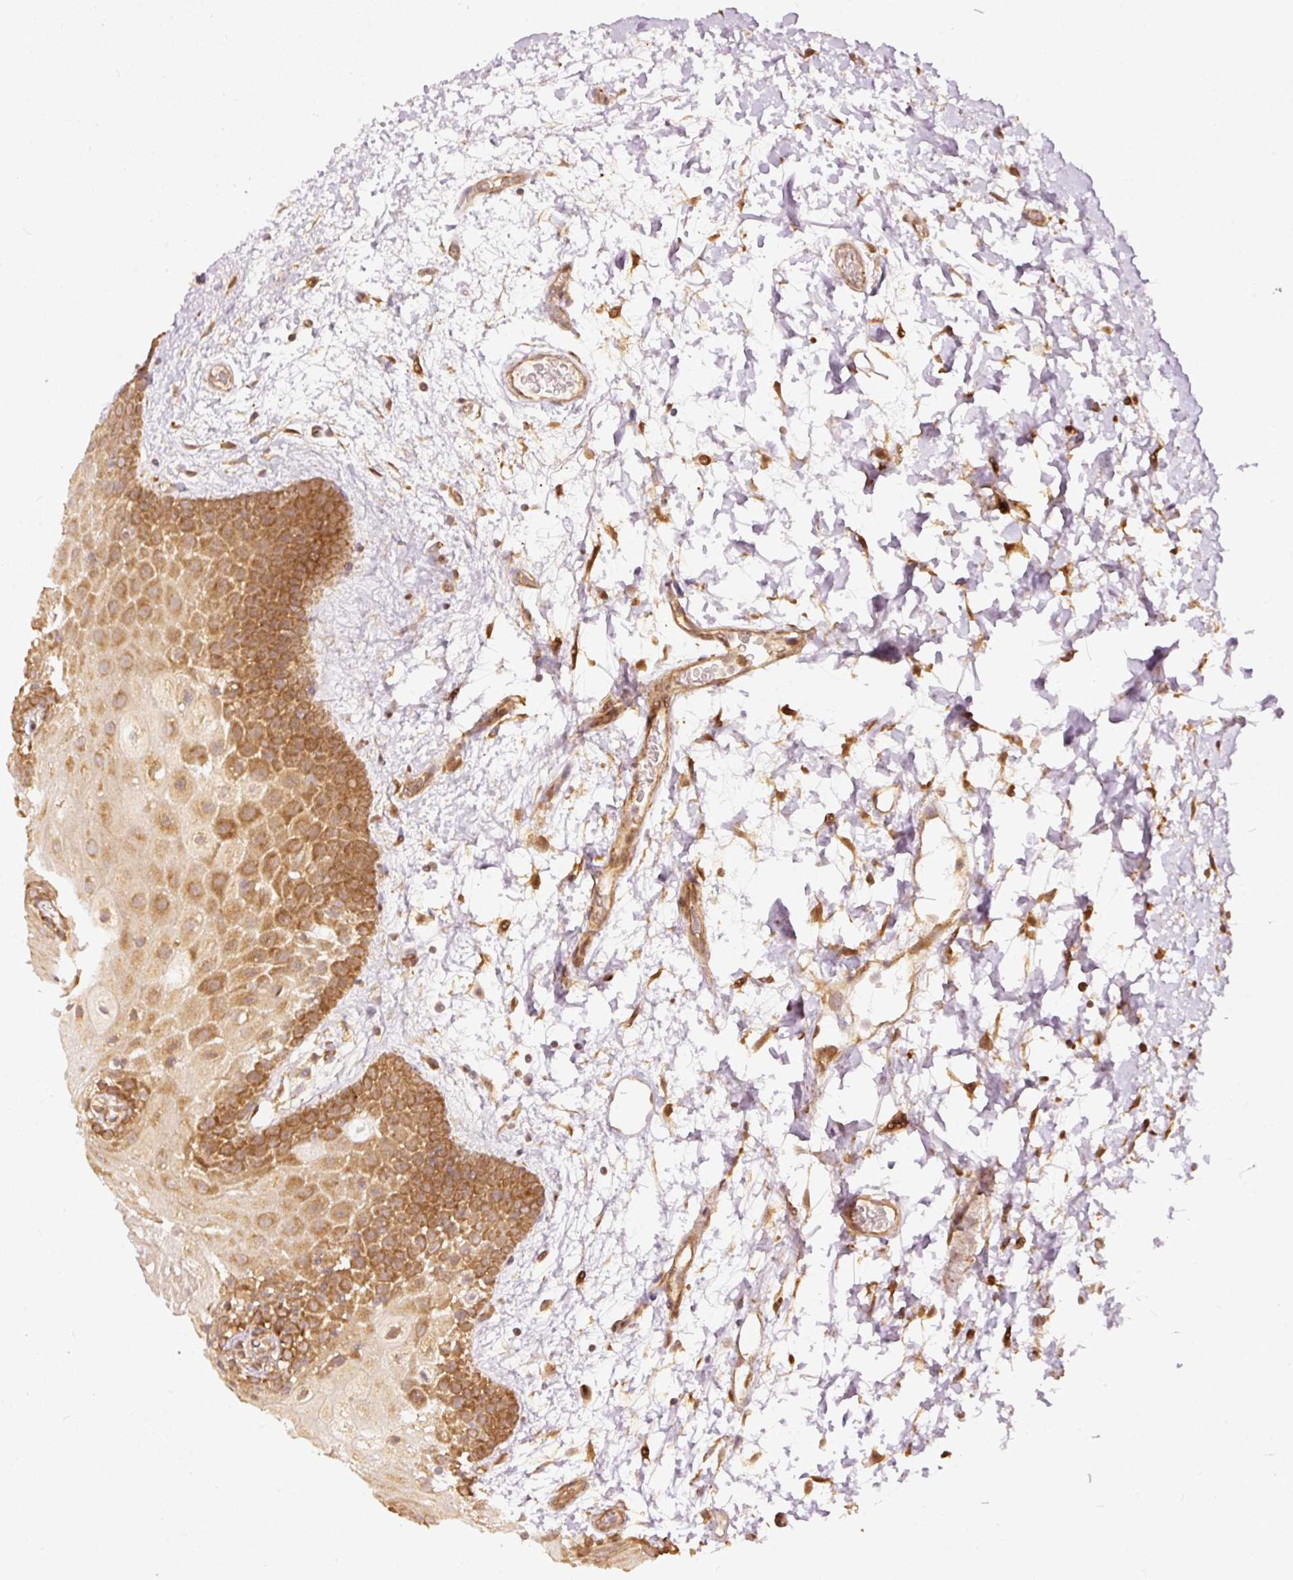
{"staining": {"intensity": "strong", "quantity": ">75%", "location": "cytoplasmic/membranous"}, "tissue": "oral mucosa", "cell_type": "Squamous epithelial cells", "image_type": "normal", "snomed": [{"axis": "morphology", "description": "Normal tissue, NOS"}, {"axis": "morphology", "description": "Squamous cell carcinoma, NOS"}, {"axis": "topography", "description": "Oral tissue"}, {"axis": "topography", "description": "Tounge, NOS"}, {"axis": "topography", "description": "Head-Neck"}], "caption": "The photomicrograph shows a brown stain indicating the presence of a protein in the cytoplasmic/membranous of squamous epithelial cells in oral mucosa.", "gene": "EIF3B", "patient": {"sex": "male", "age": 76}}